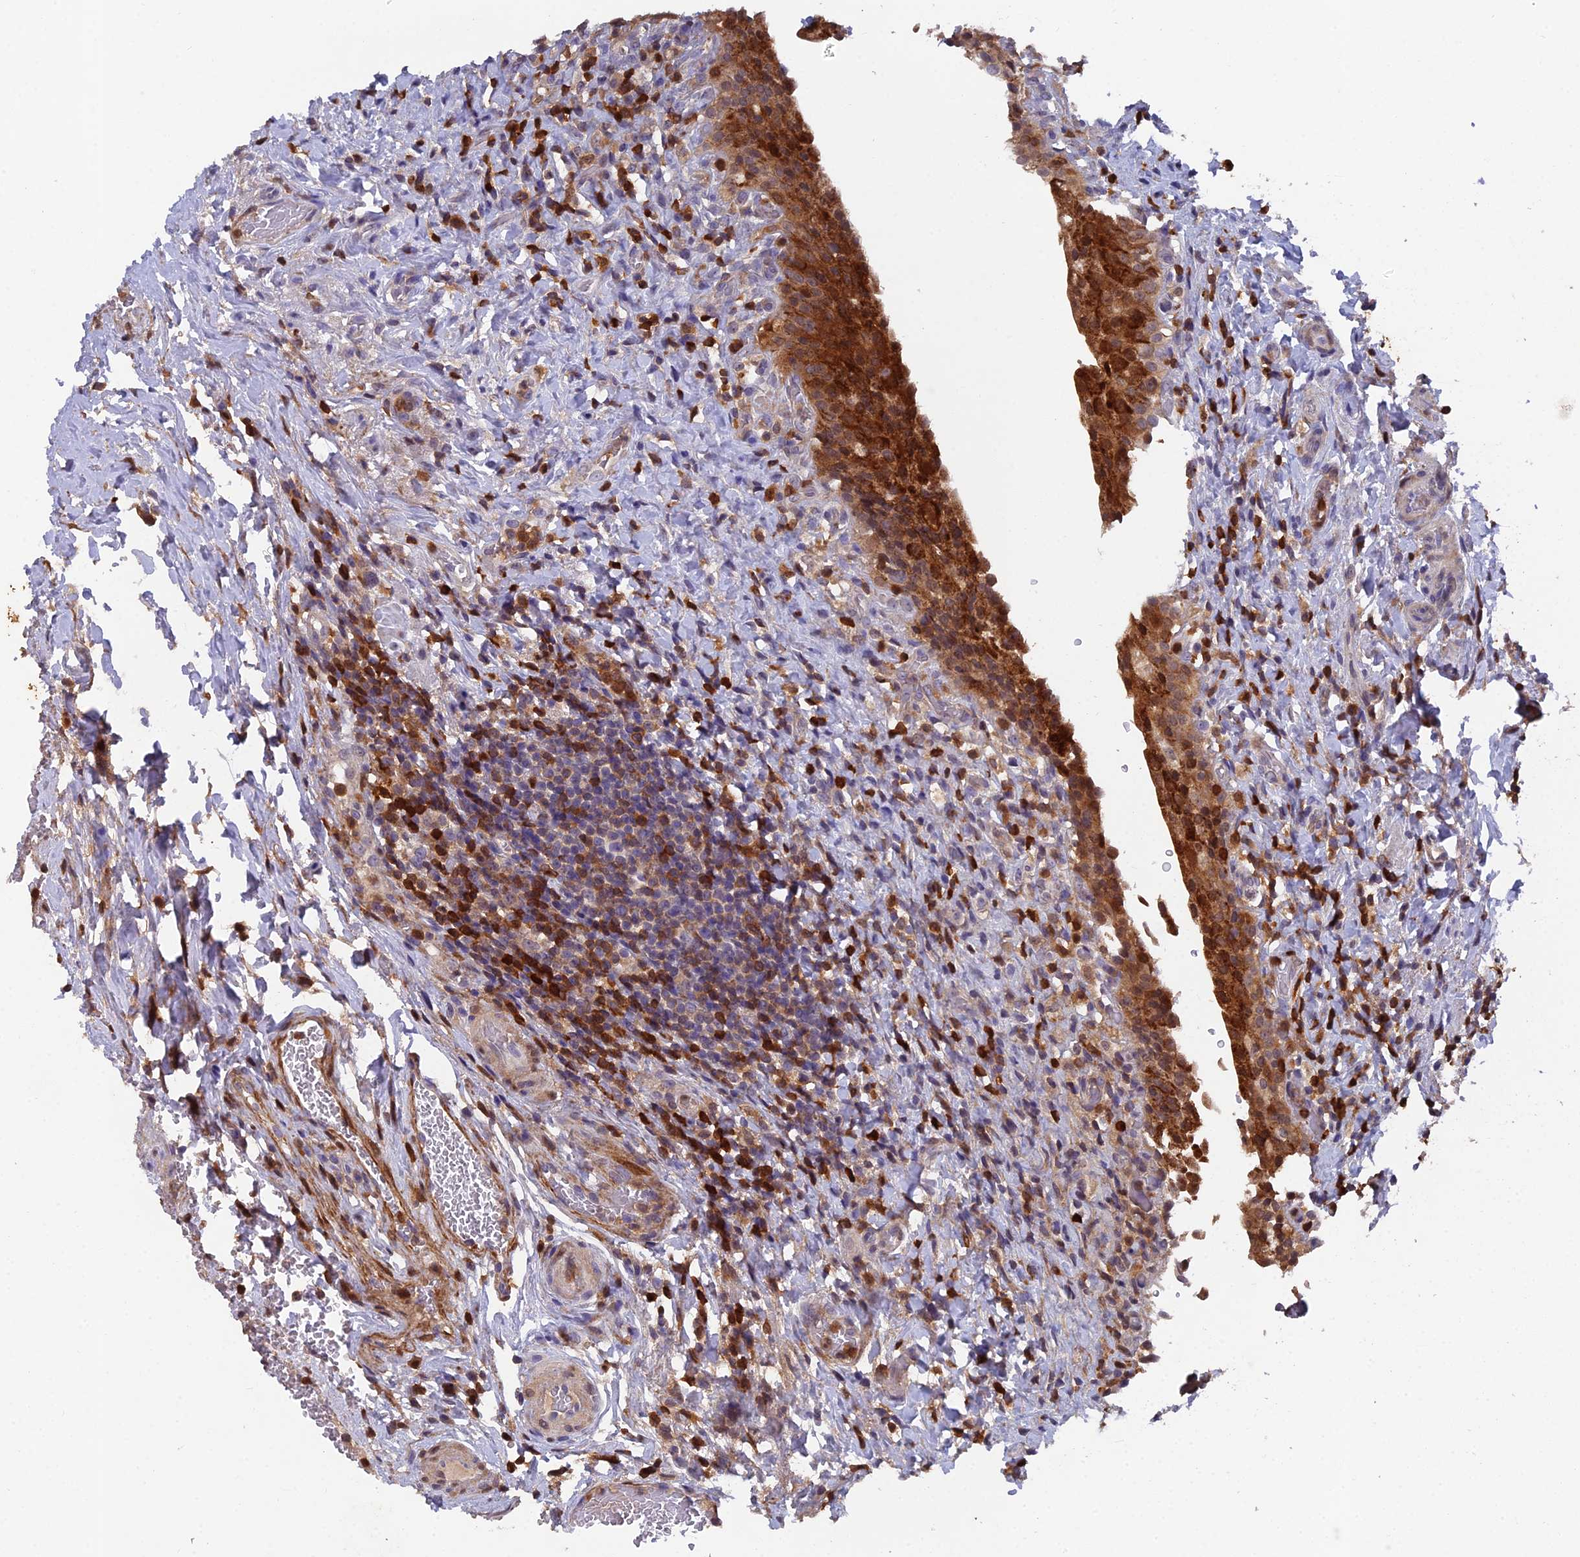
{"staining": {"intensity": "moderate", "quantity": ">75%", "location": "cytoplasmic/membranous,nuclear"}, "tissue": "urinary bladder", "cell_type": "Urothelial cells", "image_type": "normal", "snomed": [{"axis": "morphology", "description": "Normal tissue, NOS"}, {"axis": "morphology", "description": "Inflammation, NOS"}, {"axis": "topography", "description": "Urinary bladder"}], "caption": "Immunohistochemical staining of benign human urinary bladder reveals medium levels of moderate cytoplasmic/membranous,nuclear positivity in about >75% of urothelial cells.", "gene": "GALK2", "patient": {"sex": "male", "age": 64}}